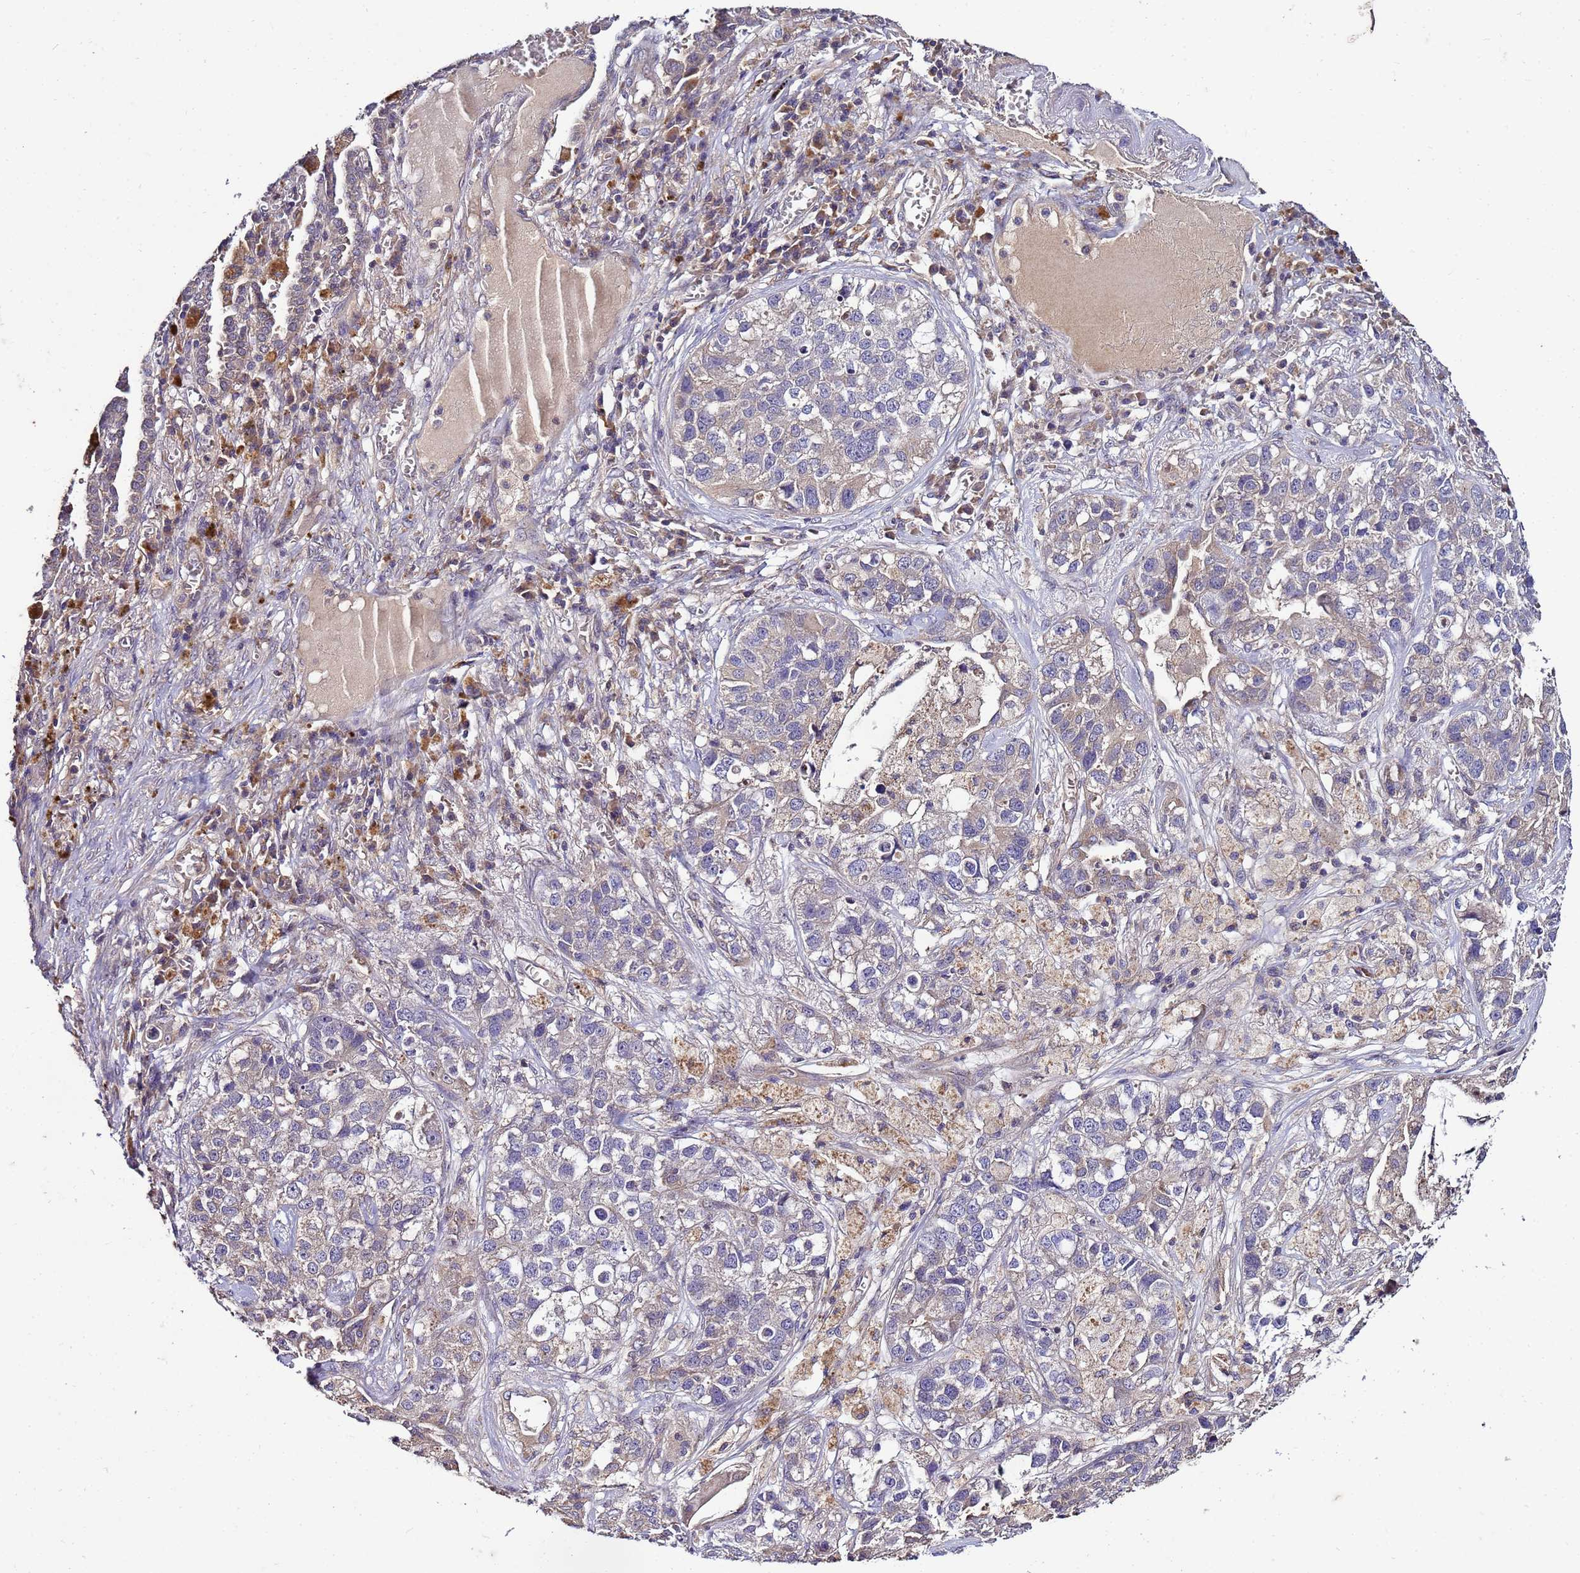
{"staining": {"intensity": "negative", "quantity": "none", "location": "none"}, "tissue": "lung cancer", "cell_type": "Tumor cells", "image_type": "cancer", "snomed": [{"axis": "morphology", "description": "Adenocarcinoma, NOS"}, {"axis": "topography", "description": "Lung"}], "caption": "Immunohistochemistry photomicrograph of neoplastic tissue: human lung cancer (adenocarcinoma) stained with DAB (3,3'-diaminobenzidine) shows no significant protein expression in tumor cells.", "gene": "GSPT2", "patient": {"sex": "male", "age": 49}}